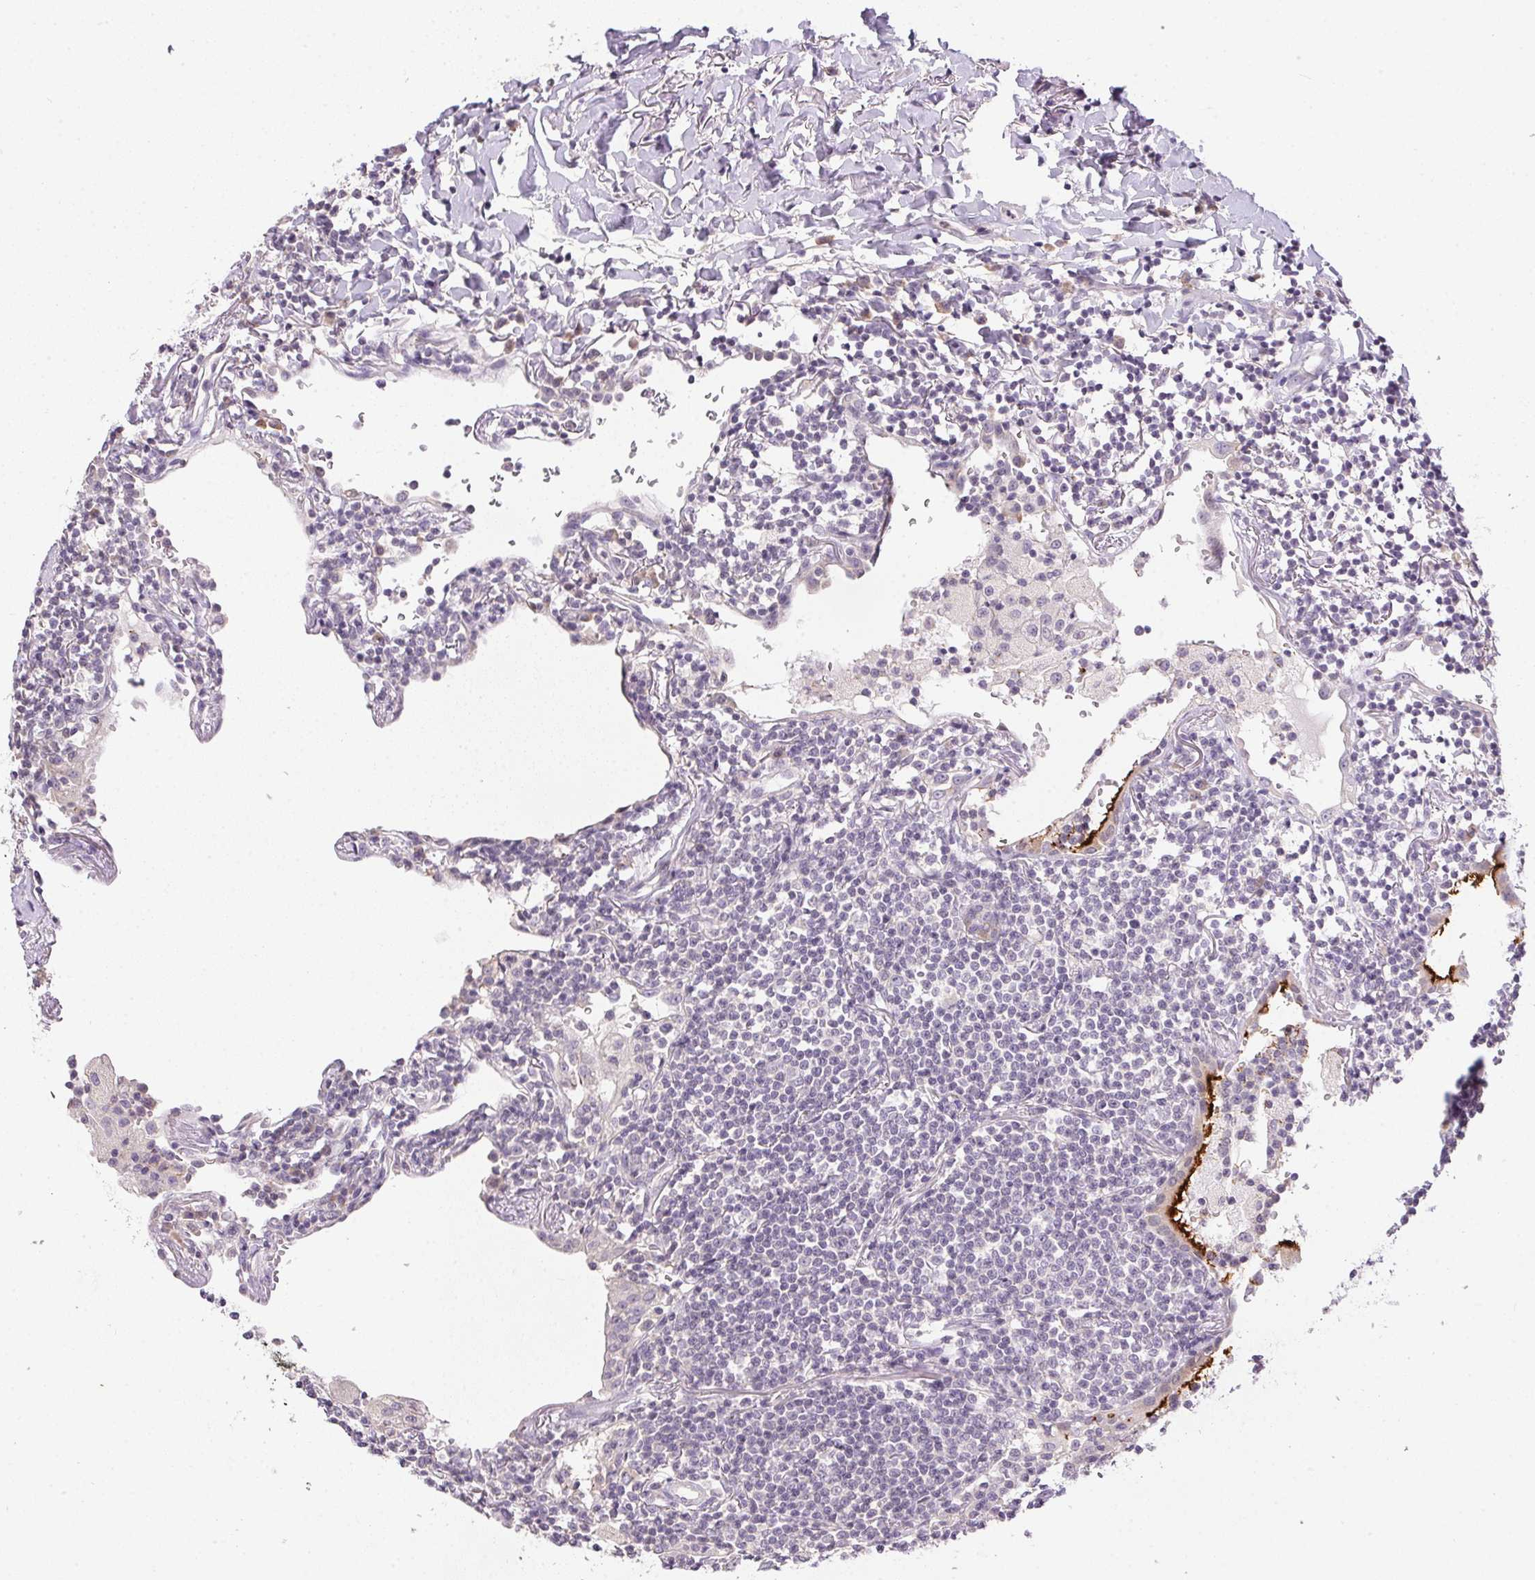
{"staining": {"intensity": "negative", "quantity": "none", "location": "none"}, "tissue": "lymphoma", "cell_type": "Tumor cells", "image_type": "cancer", "snomed": [{"axis": "morphology", "description": "Malignant lymphoma, non-Hodgkin's type, Low grade"}, {"axis": "topography", "description": "Lung"}], "caption": "High power microscopy micrograph of an immunohistochemistry photomicrograph of low-grade malignant lymphoma, non-Hodgkin's type, revealing no significant staining in tumor cells.", "gene": "SPACA9", "patient": {"sex": "female", "age": 71}}